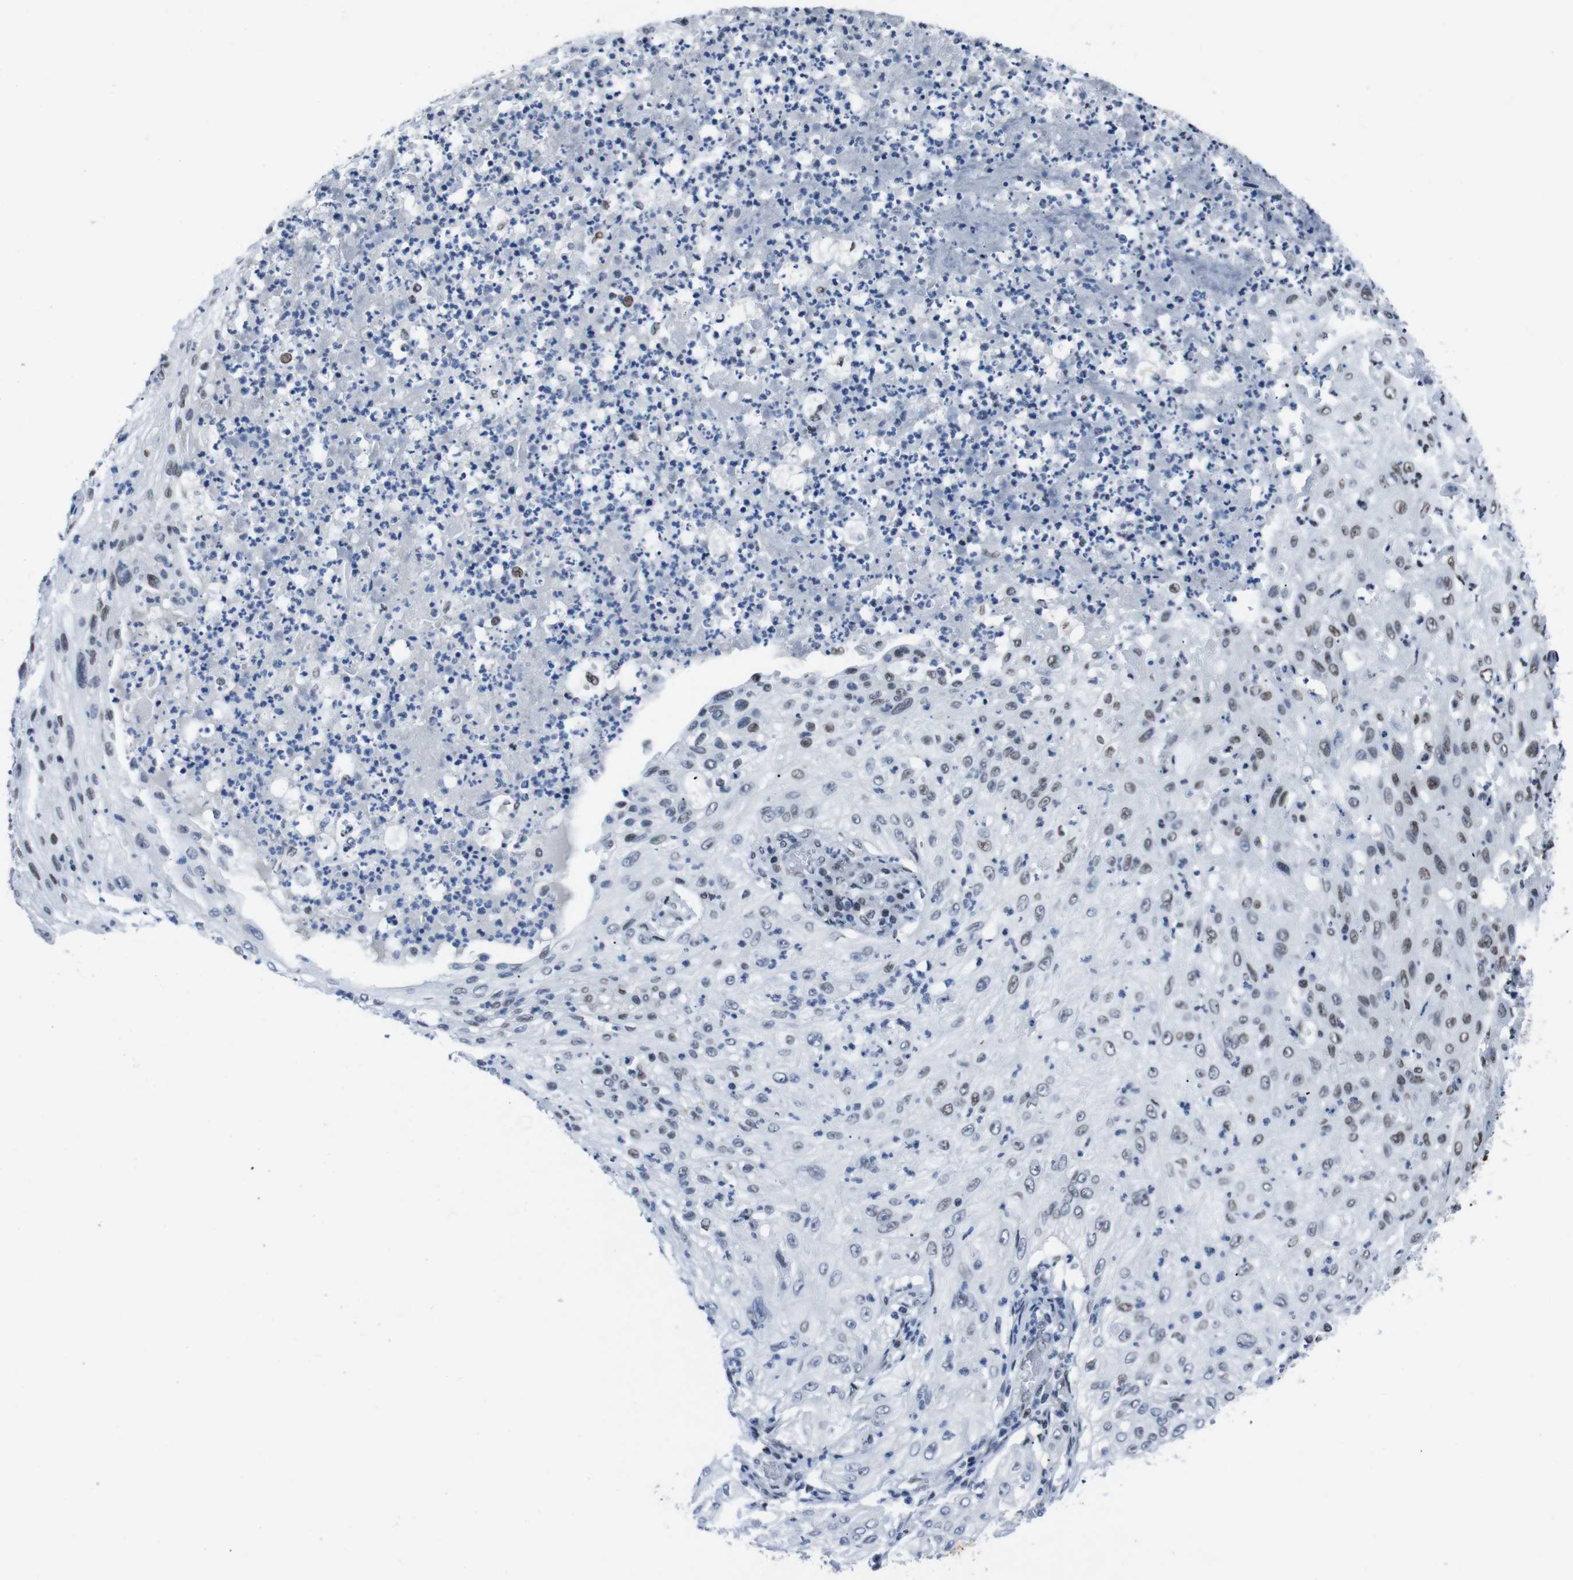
{"staining": {"intensity": "weak", "quantity": "25%-75%", "location": "nuclear"}, "tissue": "lung cancer", "cell_type": "Tumor cells", "image_type": "cancer", "snomed": [{"axis": "morphology", "description": "Inflammation, NOS"}, {"axis": "morphology", "description": "Squamous cell carcinoma, NOS"}, {"axis": "topography", "description": "Lymph node"}, {"axis": "topography", "description": "Soft tissue"}, {"axis": "topography", "description": "Lung"}], "caption": "The image exhibits immunohistochemical staining of lung squamous cell carcinoma. There is weak nuclear expression is identified in about 25%-75% of tumor cells.", "gene": "PIP4P2", "patient": {"sex": "male", "age": 66}}